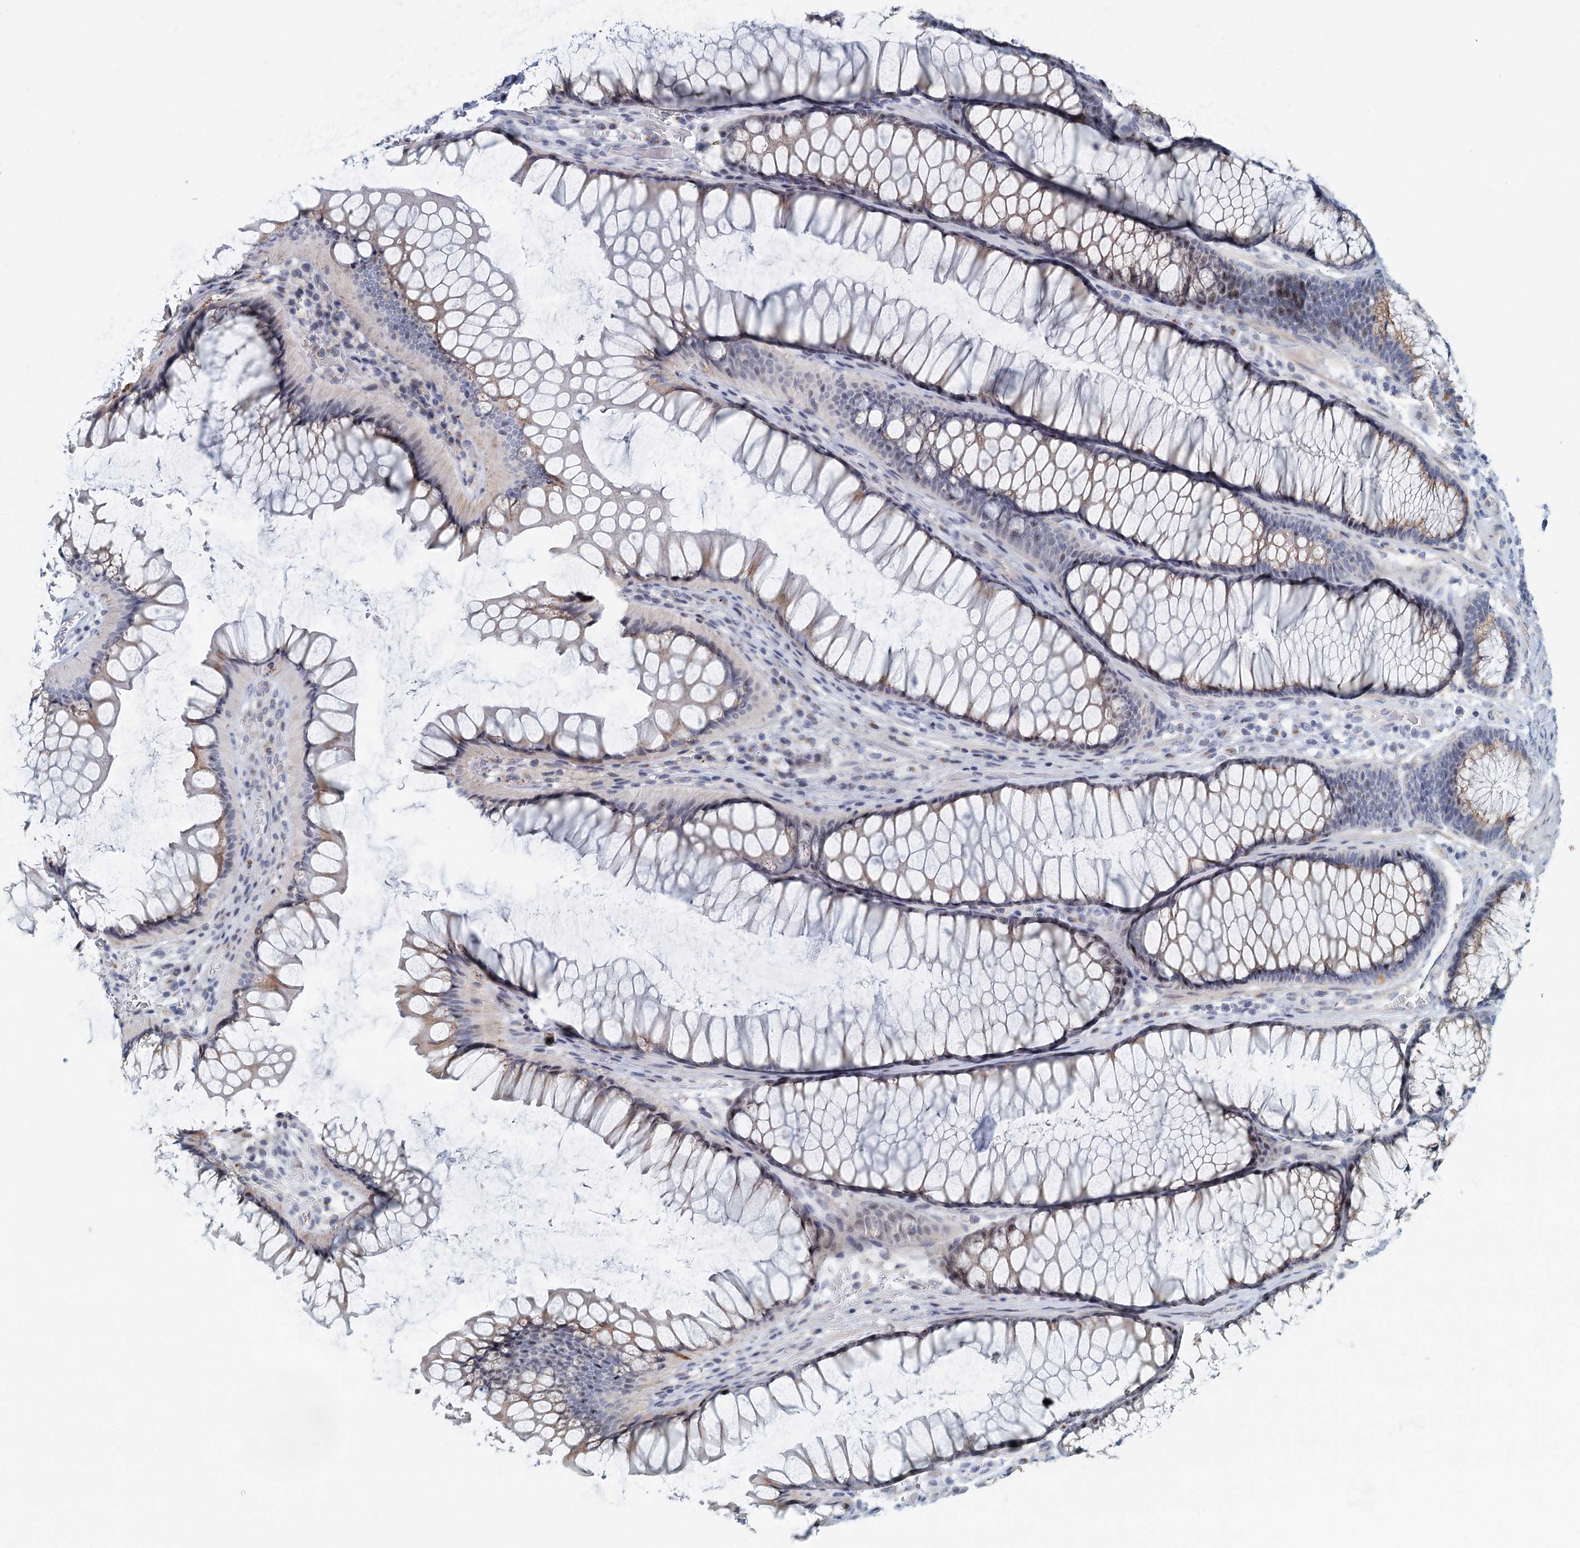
{"staining": {"intensity": "negative", "quantity": "none", "location": "none"}, "tissue": "colon", "cell_type": "Endothelial cells", "image_type": "normal", "snomed": [{"axis": "morphology", "description": "Normal tissue, NOS"}, {"axis": "topography", "description": "Colon"}], "caption": "The photomicrograph displays no significant positivity in endothelial cells of colon.", "gene": "ZNF527", "patient": {"sex": "female", "age": 82}}